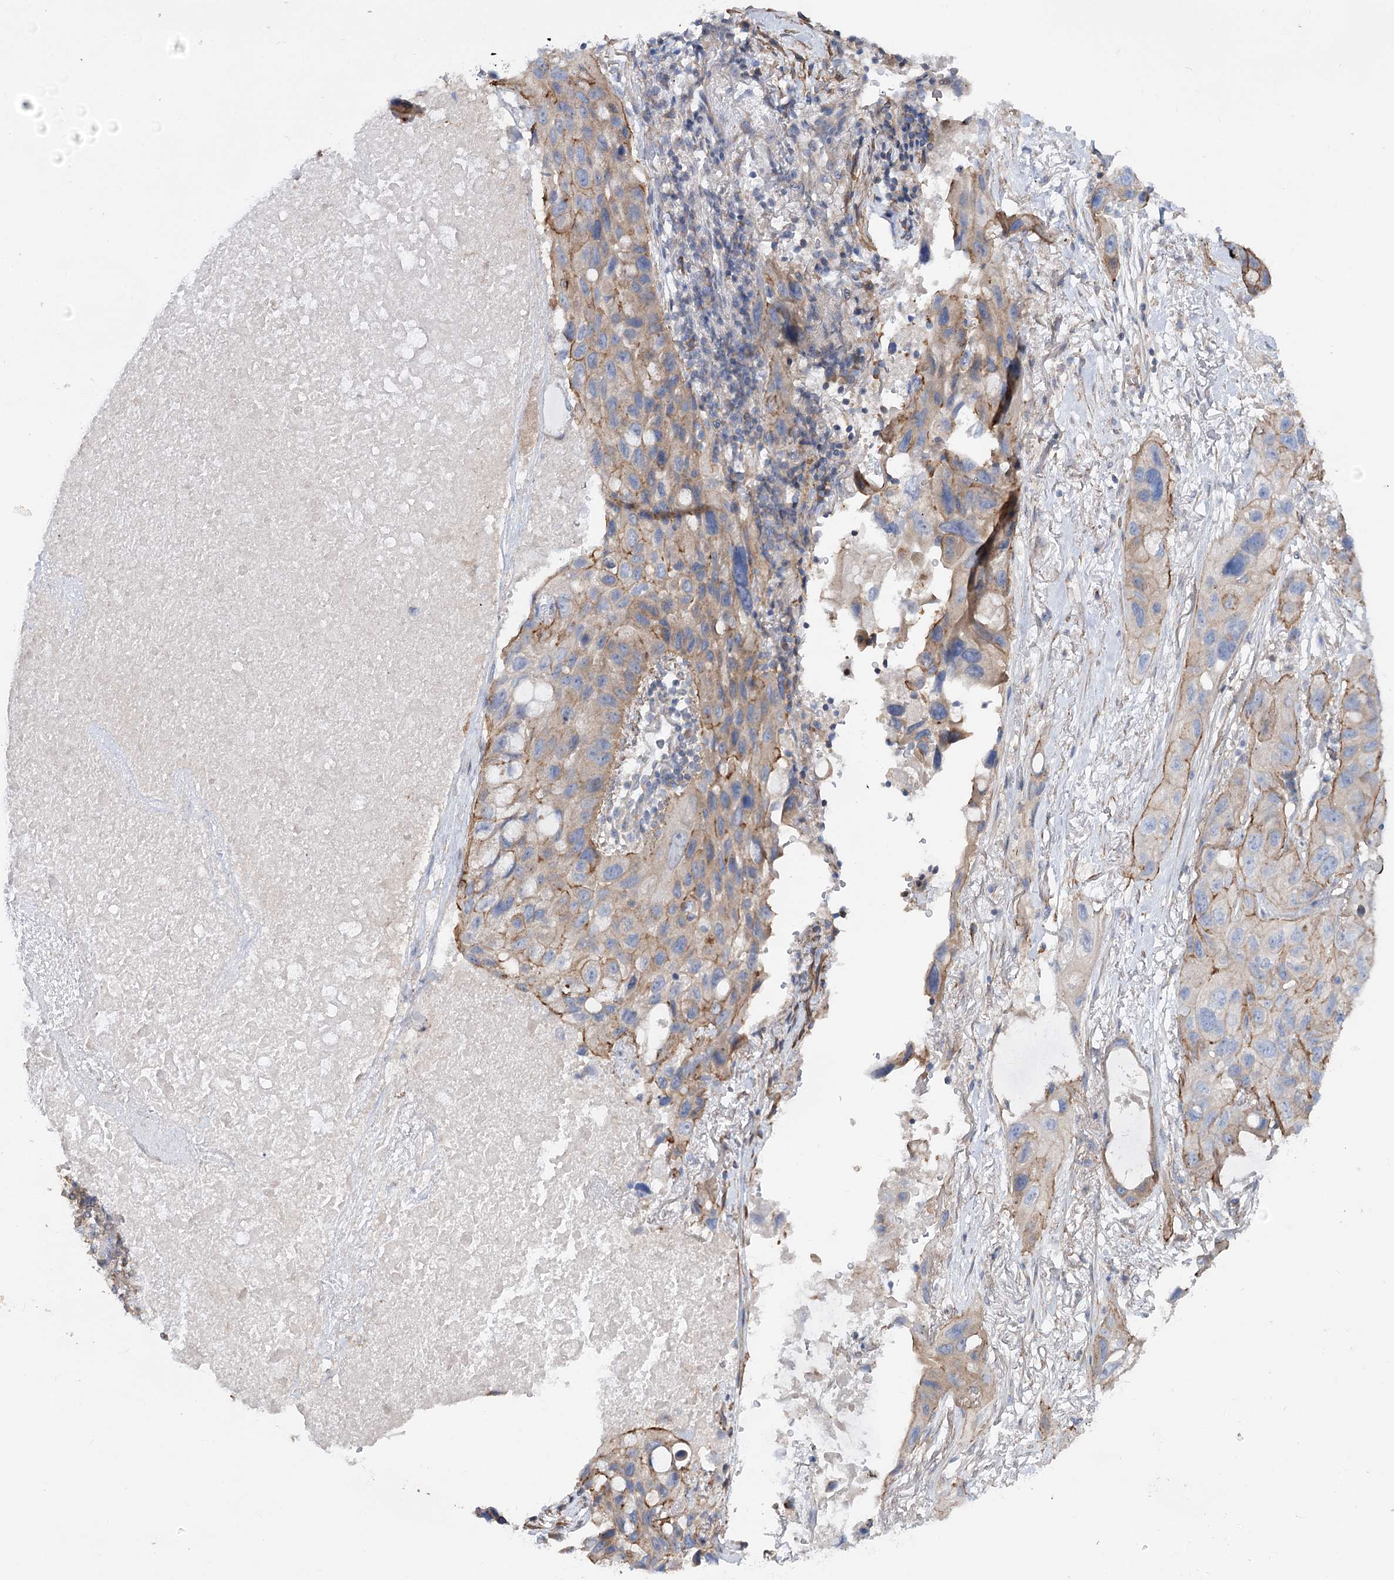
{"staining": {"intensity": "weak", "quantity": "25%-75%", "location": "cytoplasmic/membranous"}, "tissue": "lung cancer", "cell_type": "Tumor cells", "image_type": "cancer", "snomed": [{"axis": "morphology", "description": "Squamous cell carcinoma, NOS"}, {"axis": "topography", "description": "Lung"}], "caption": "There is low levels of weak cytoplasmic/membranous positivity in tumor cells of lung cancer, as demonstrated by immunohistochemical staining (brown color).", "gene": "LARP1B", "patient": {"sex": "female", "age": 73}}